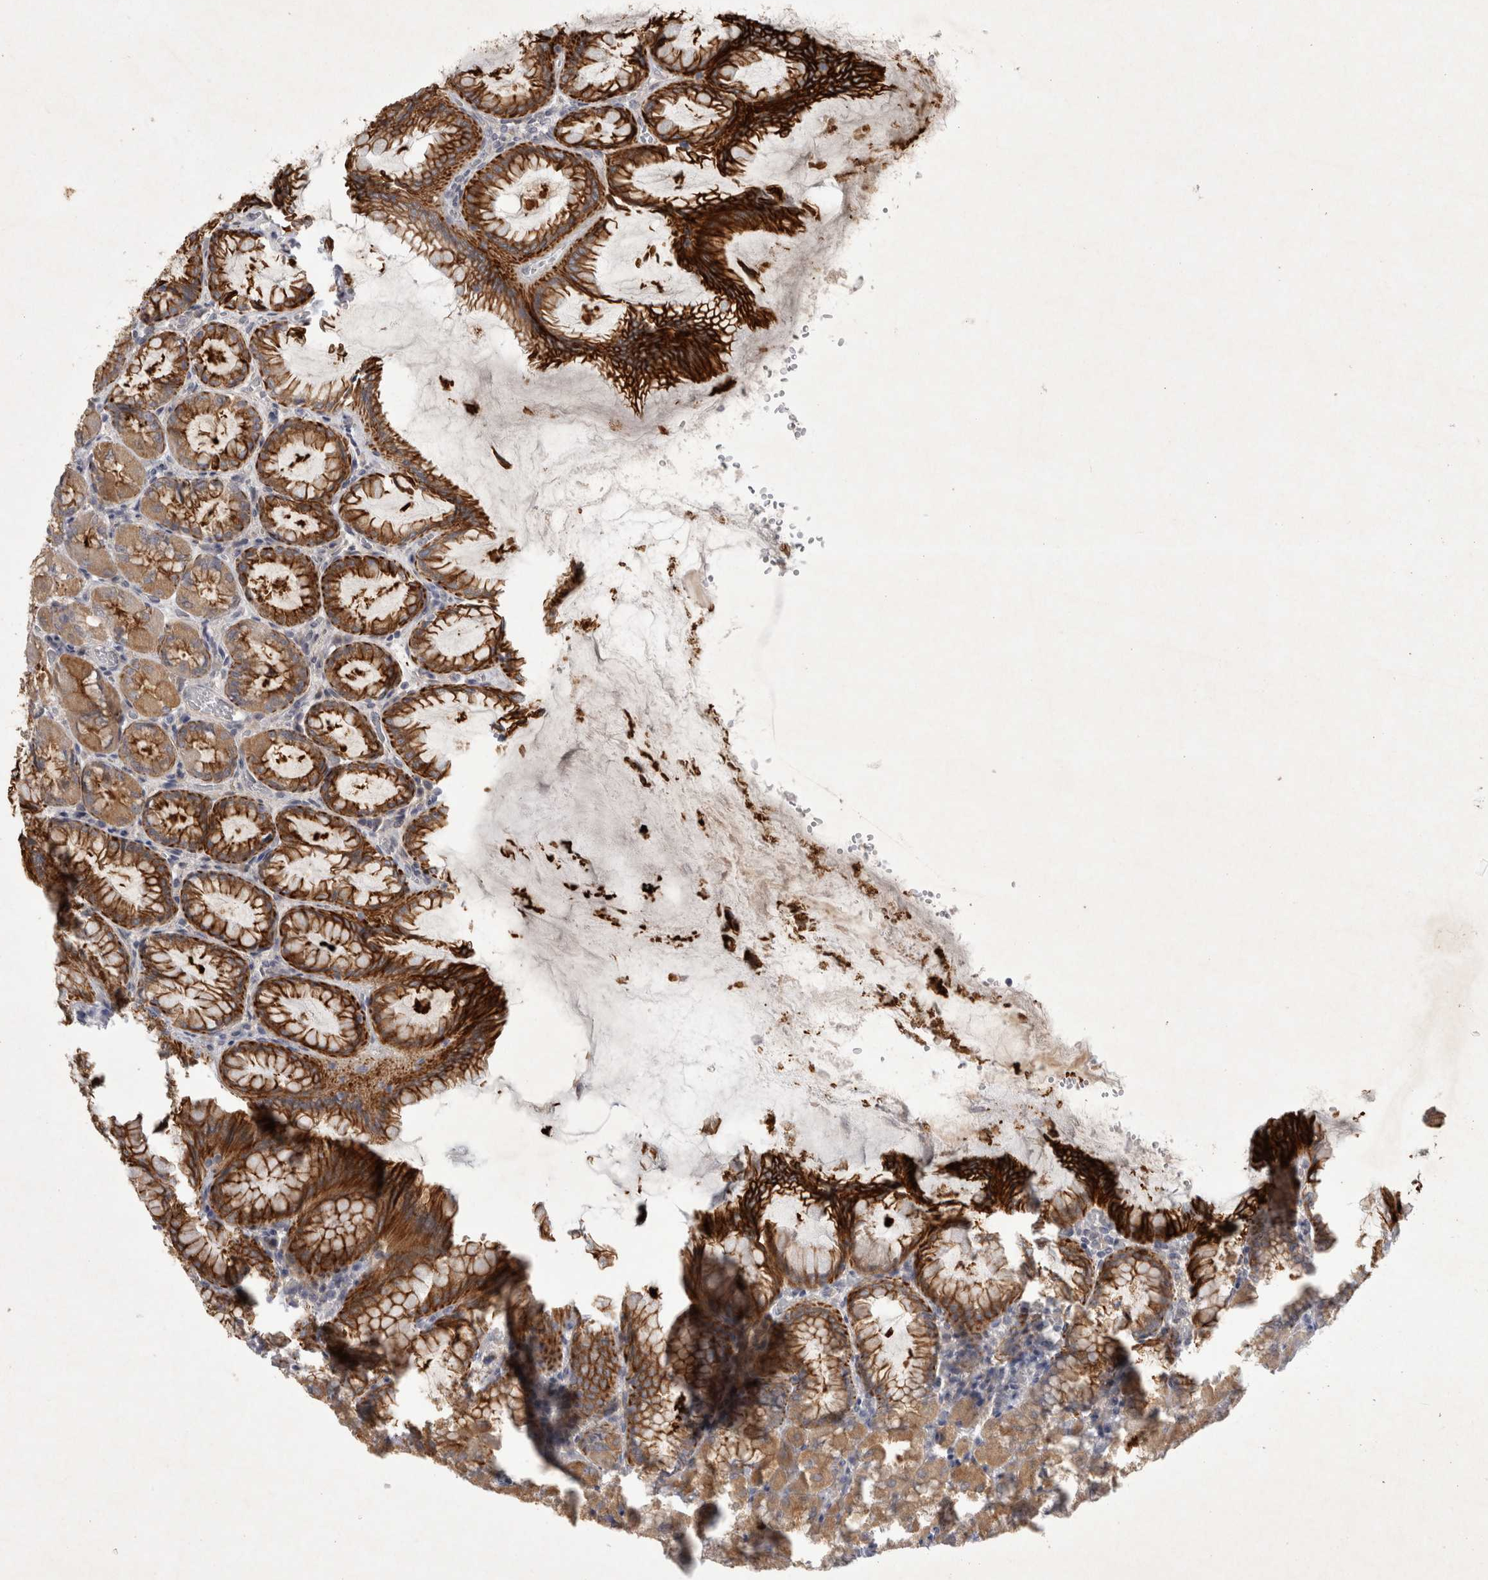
{"staining": {"intensity": "strong", "quantity": "25%-75%", "location": "cytoplasmic/membranous"}, "tissue": "stomach", "cell_type": "Glandular cells", "image_type": "normal", "snomed": [{"axis": "morphology", "description": "Normal tissue, NOS"}, {"axis": "topography", "description": "Stomach, upper"}], "caption": "This micrograph displays immunohistochemistry (IHC) staining of unremarkable human stomach, with high strong cytoplasmic/membranous staining in approximately 25%-75% of glandular cells.", "gene": "BZW2", "patient": {"sex": "female", "age": 56}}